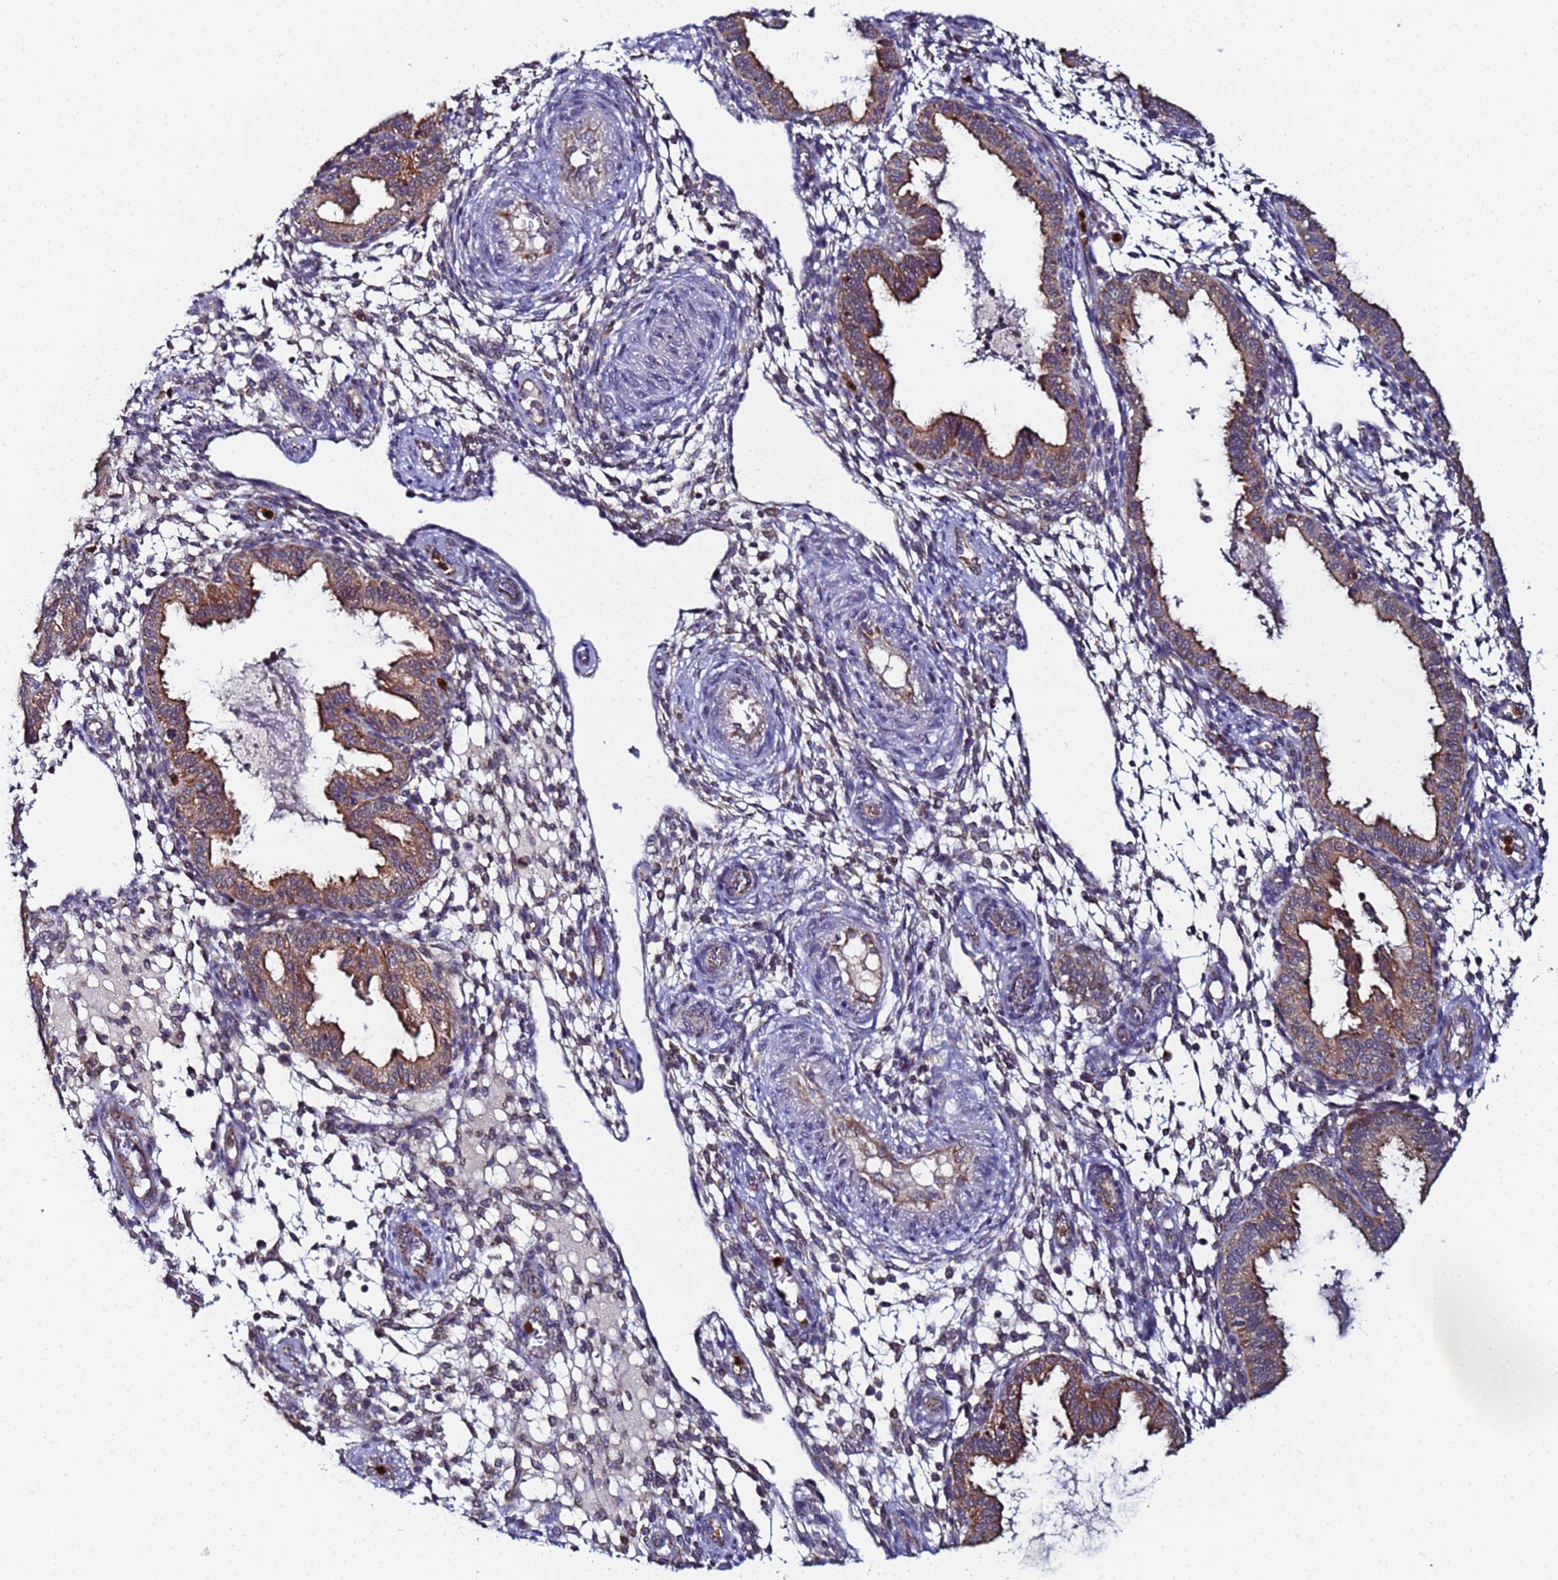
{"staining": {"intensity": "weak", "quantity": "<25%", "location": "cytoplasmic/membranous"}, "tissue": "endometrium", "cell_type": "Cells in endometrial stroma", "image_type": "normal", "snomed": [{"axis": "morphology", "description": "Normal tissue, NOS"}, {"axis": "topography", "description": "Endometrium"}], "caption": "This image is of unremarkable endometrium stained with immunohistochemistry to label a protein in brown with the nuclei are counter-stained blue. There is no expression in cells in endometrial stroma.", "gene": "CCDC127", "patient": {"sex": "female", "age": 33}}